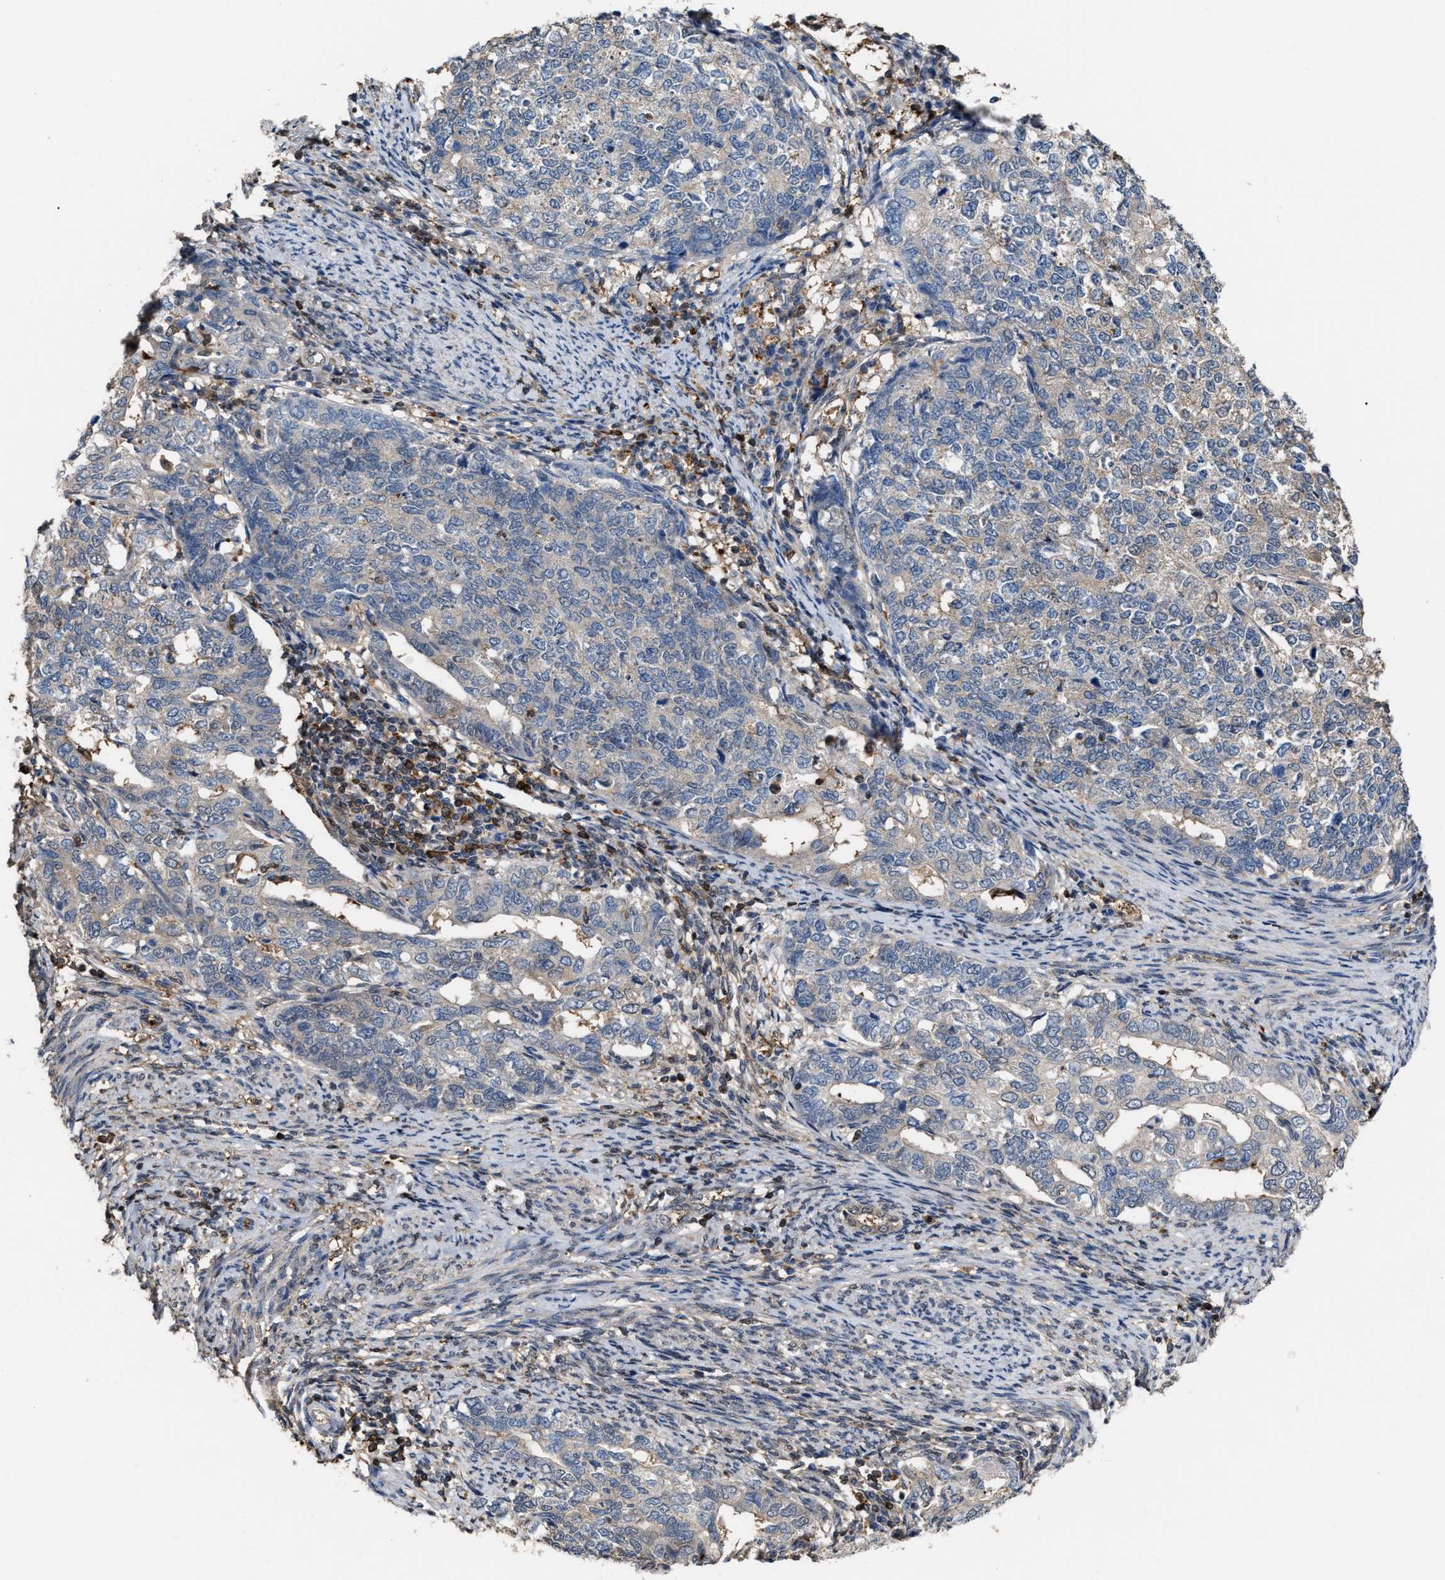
{"staining": {"intensity": "negative", "quantity": "none", "location": "none"}, "tissue": "cervical cancer", "cell_type": "Tumor cells", "image_type": "cancer", "snomed": [{"axis": "morphology", "description": "Squamous cell carcinoma, NOS"}, {"axis": "topography", "description": "Cervix"}], "caption": "High magnification brightfield microscopy of cervical squamous cell carcinoma stained with DAB (3,3'-diaminobenzidine) (brown) and counterstained with hematoxylin (blue): tumor cells show no significant expression.", "gene": "MTPN", "patient": {"sex": "female", "age": 63}}